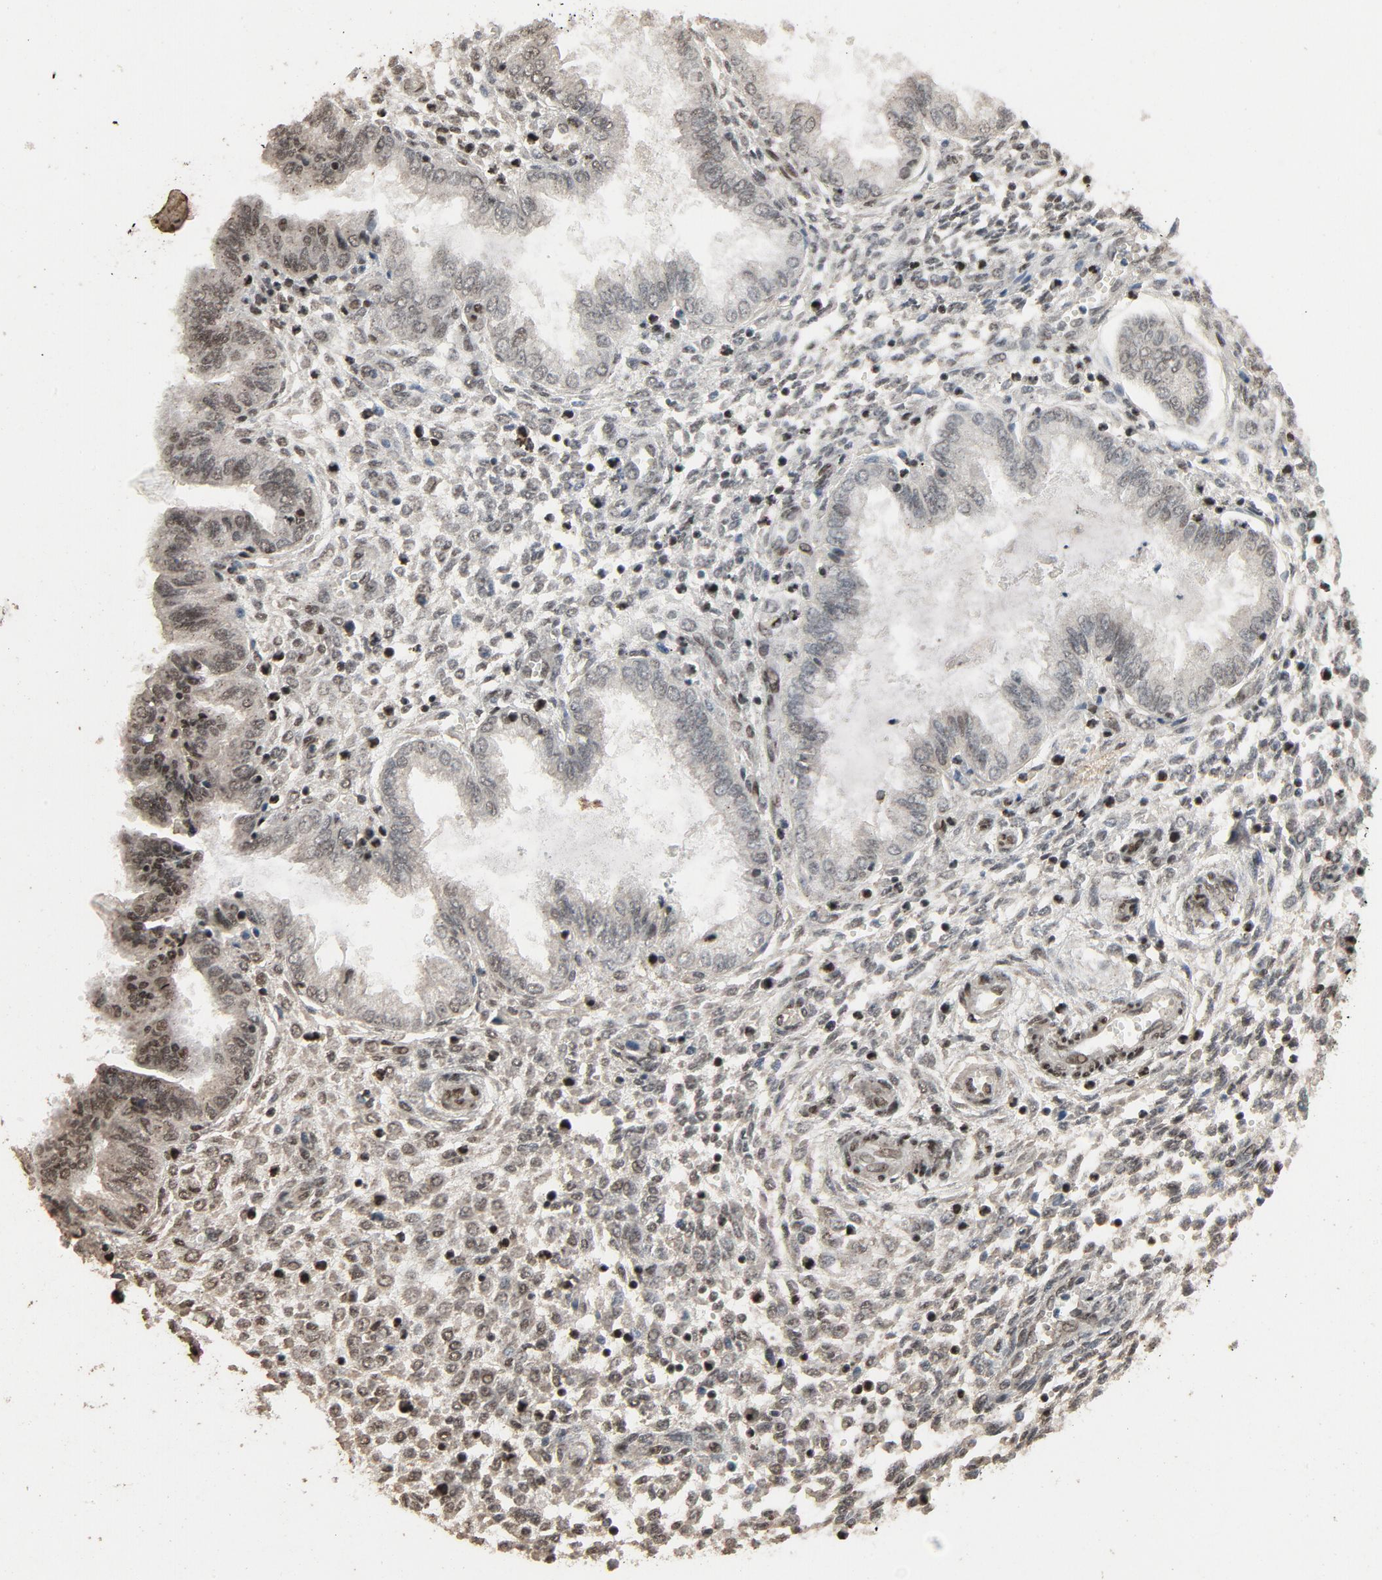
{"staining": {"intensity": "moderate", "quantity": ">75%", "location": "nuclear"}, "tissue": "endometrium", "cell_type": "Cells in endometrial stroma", "image_type": "normal", "snomed": [{"axis": "morphology", "description": "Normal tissue, NOS"}, {"axis": "topography", "description": "Endometrium"}], "caption": "Immunohistochemistry (IHC) photomicrograph of unremarkable human endometrium stained for a protein (brown), which demonstrates medium levels of moderate nuclear positivity in approximately >75% of cells in endometrial stroma.", "gene": "SMARCD1", "patient": {"sex": "female", "age": 33}}